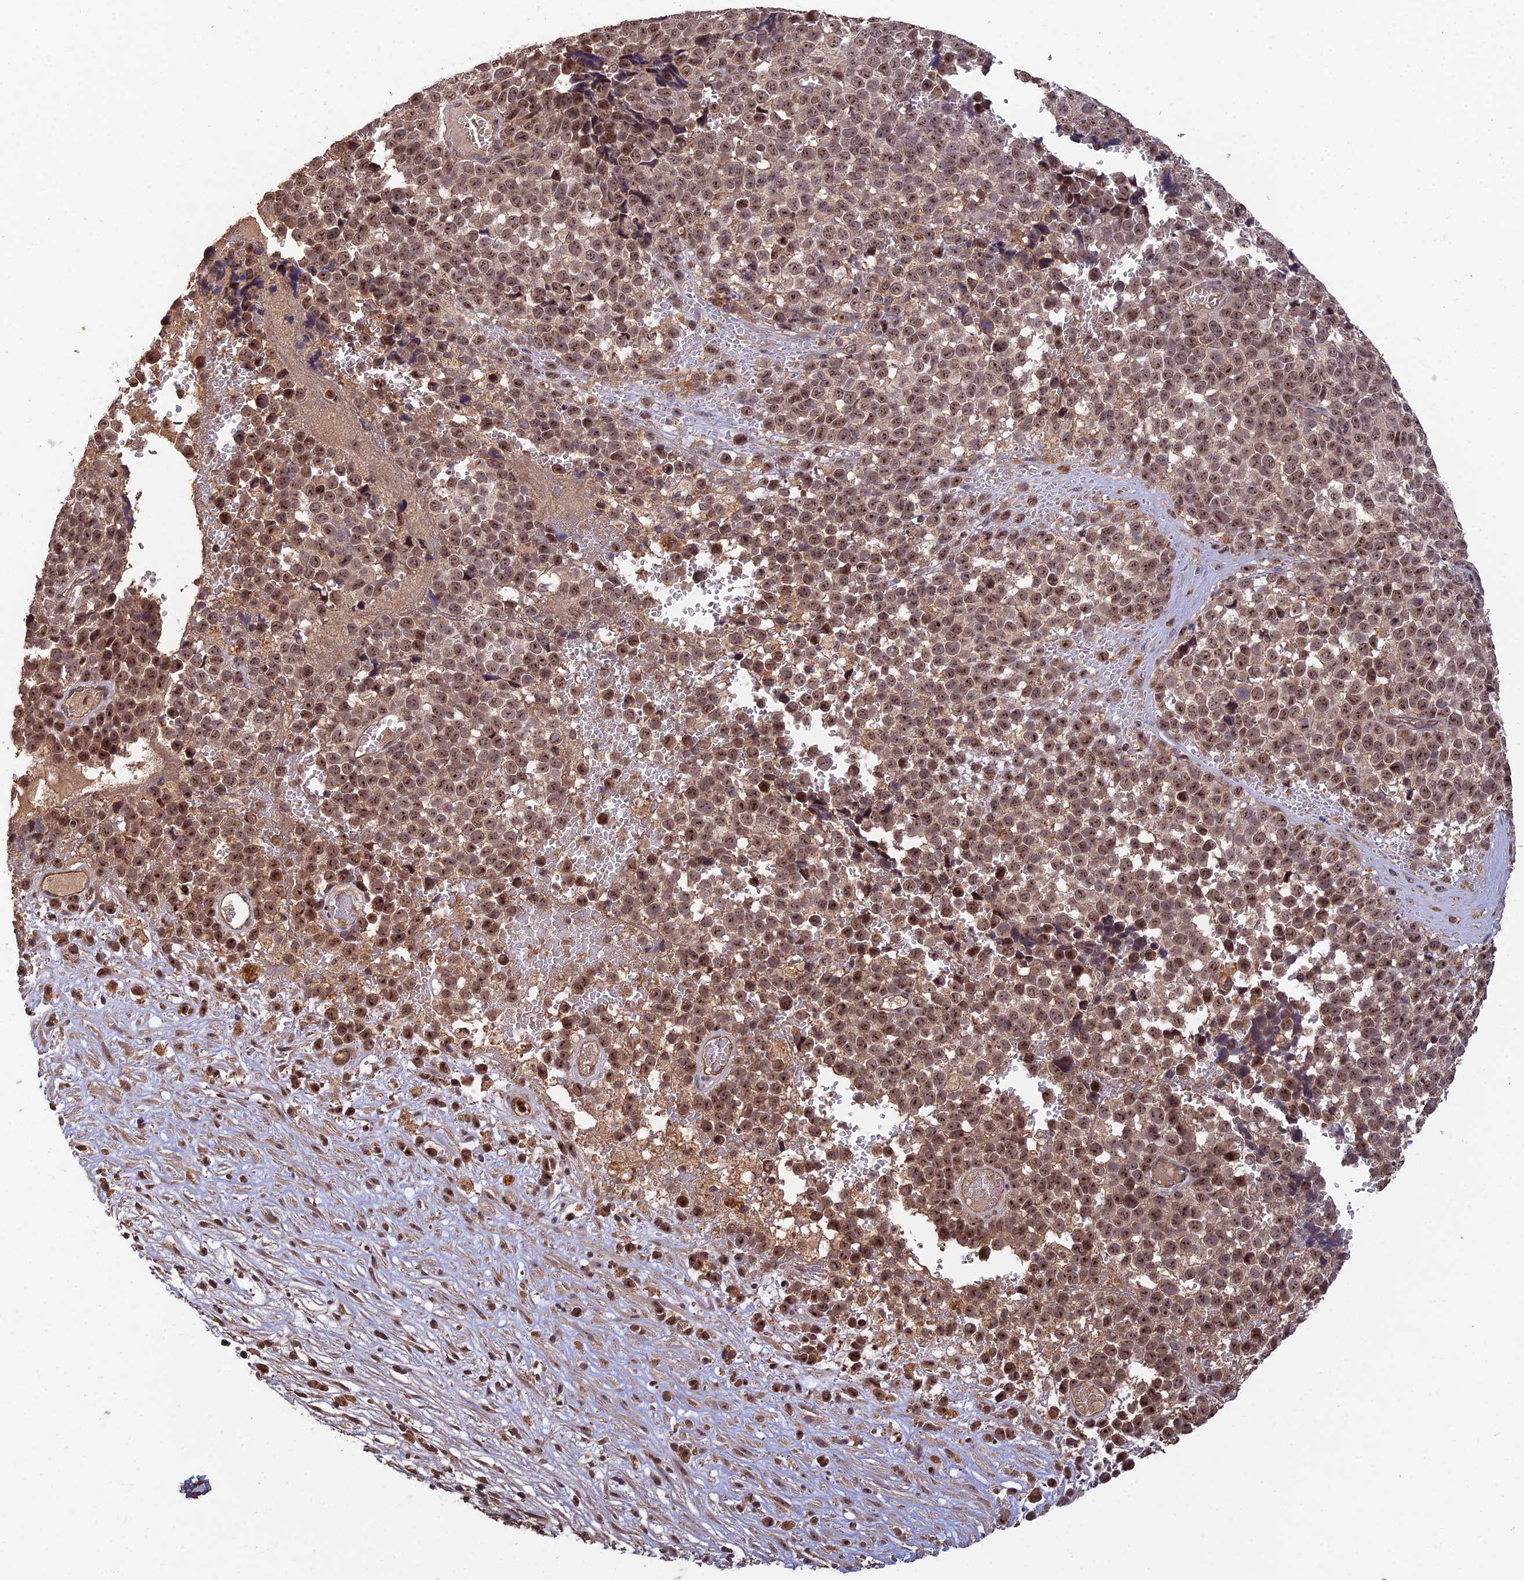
{"staining": {"intensity": "moderate", "quantity": ">75%", "location": "nuclear"}, "tissue": "melanoma", "cell_type": "Tumor cells", "image_type": "cancer", "snomed": [{"axis": "morphology", "description": "Malignant melanoma, NOS"}, {"axis": "topography", "description": "Nose, NOS"}], "caption": "A photomicrograph showing moderate nuclear expression in about >75% of tumor cells in malignant melanoma, as visualized by brown immunohistochemical staining.", "gene": "RALGAPA2", "patient": {"sex": "female", "age": 48}}